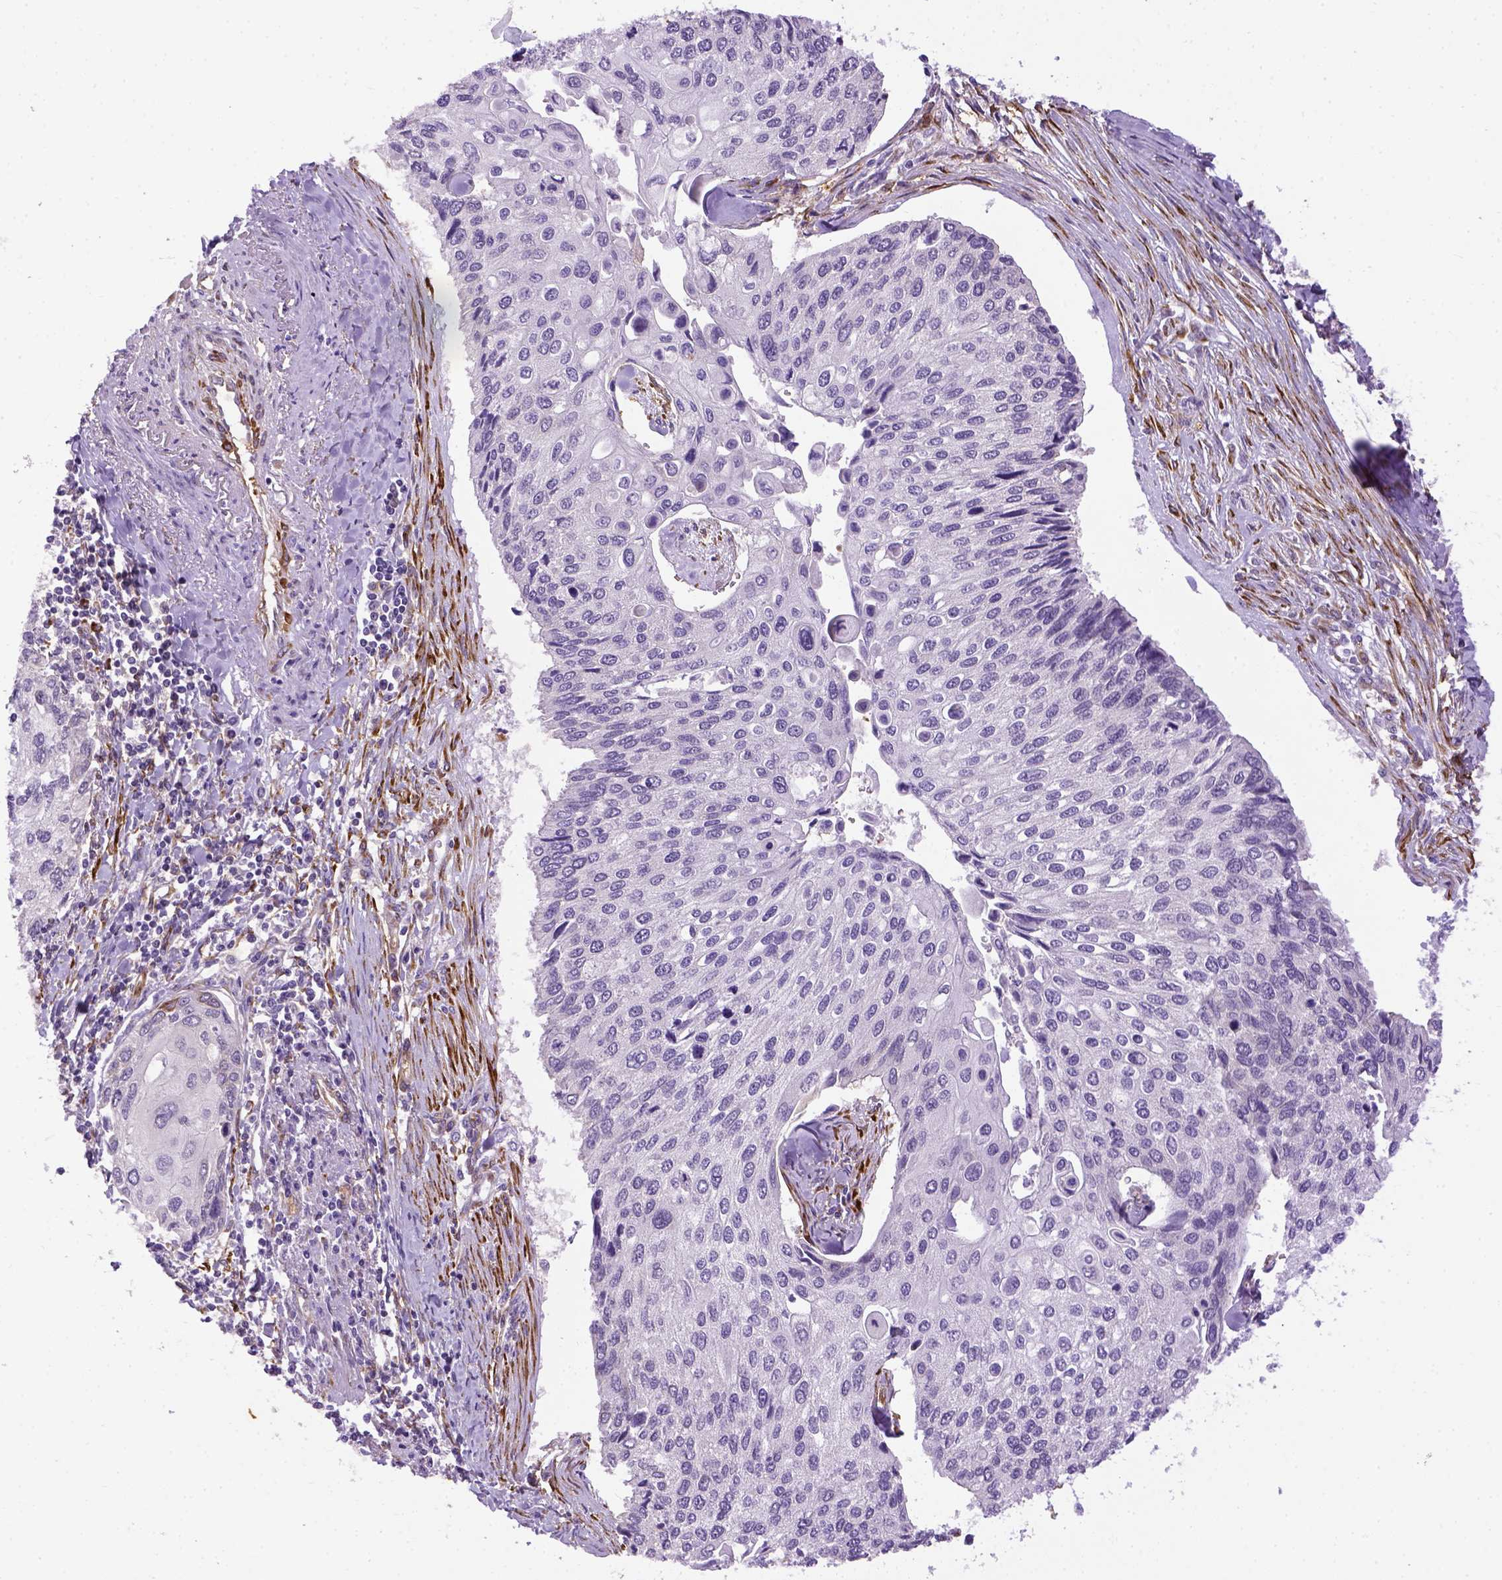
{"staining": {"intensity": "negative", "quantity": "none", "location": "none"}, "tissue": "lung cancer", "cell_type": "Tumor cells", "image_type": "cancer", "snomed": [{"axis": "morphology", "description": "Squamous cell carcinoma, NOS"}, {"axis": "morphology", "description": "Squamous cell carcinoma, metastatic, NOS"}, {"axis": "topography", "description": "Lung"}], "caption": "A high-resolution image shows IHC staining of squamous cell carcinoma (lung), which shows no significant positivity in tumor cells. (DAB IHC with hematoxylin counter stain).", "gene": "KAZN", "patient": {"sex": "male", "age": 63}}